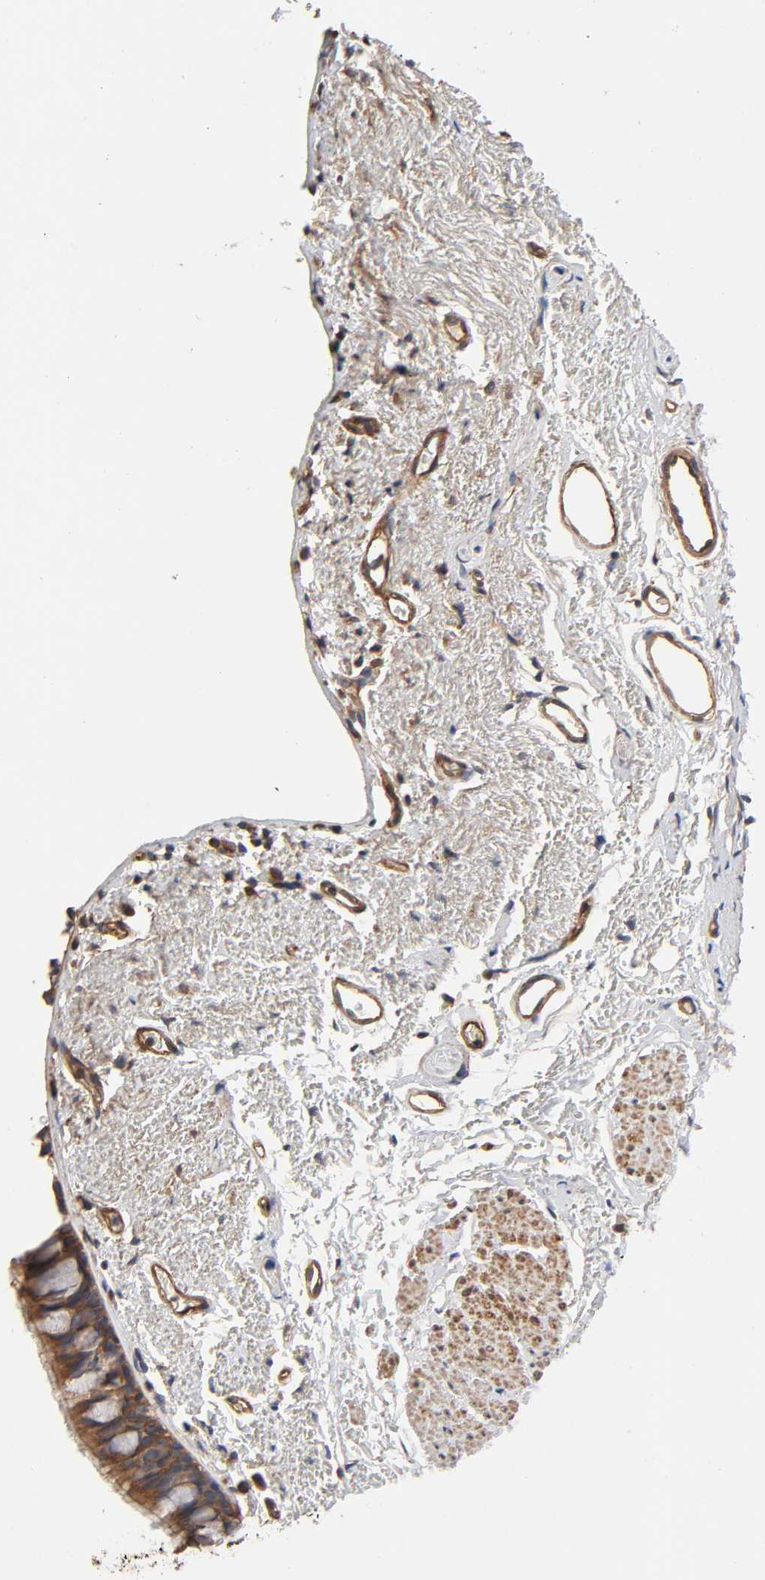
{"staining": {"intensity": "moderate", "quantity": ">75%", "location": "cytoplasmic/membranous"}, "tissue": "bronchus", "cell_type": "Respiratory epithelial cells", "image_type": "normal", "snomed": [{"axis": "morphology", "description": "Normal tissue, NOS"}, {"axis": "topography", "description": "Bronchus"}], "caption": "Protein analysis of normal bronchus reveals moderate cytoplasmic/membranous staining in about >75% of respiratory epithelial cells.", "gene": "LAMTOR2", "patient": {"sex": "female", "age": 73}}